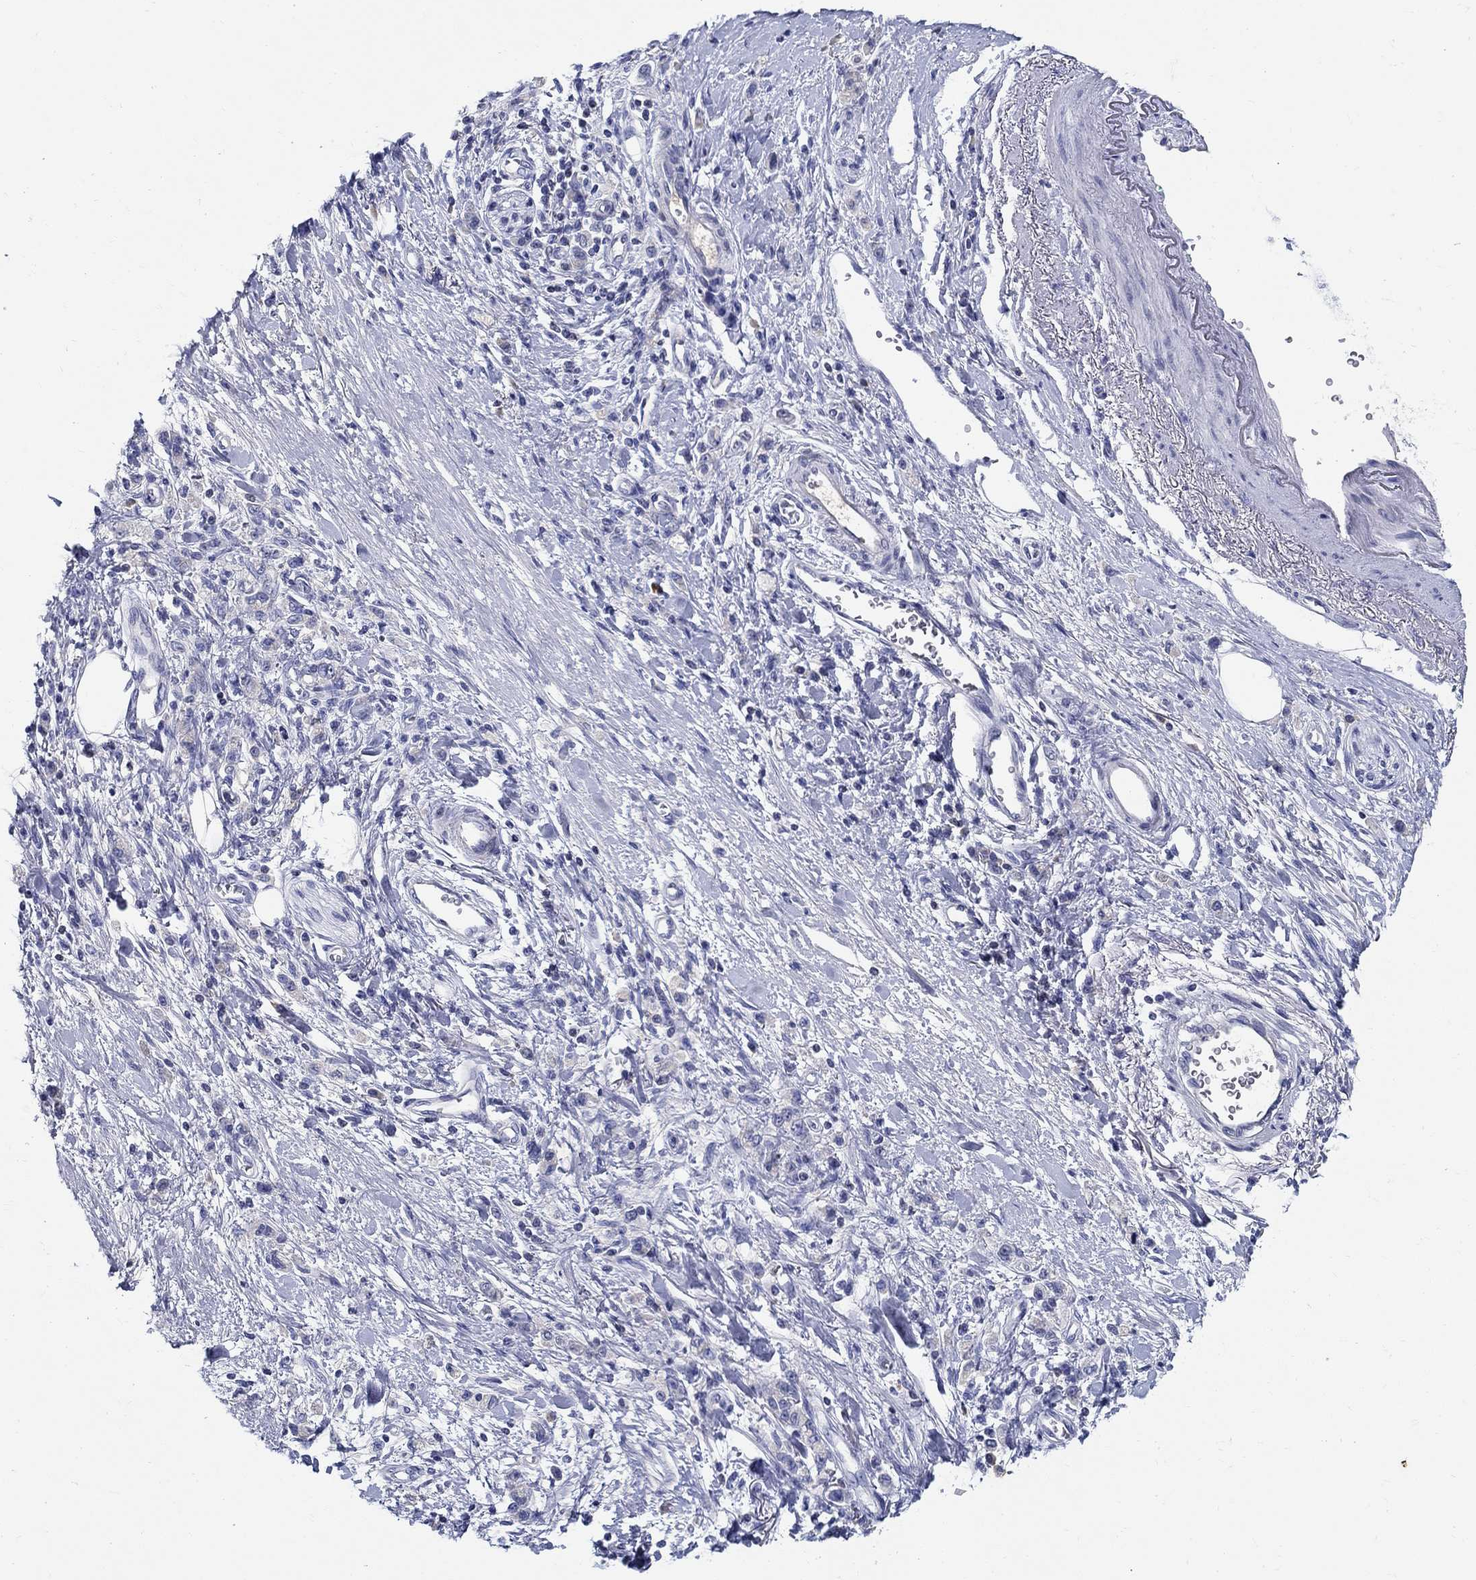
{"staining": {"intensity": "negative", "quantity": "none", "location": "none"}, "tissue": "stomach cancer", "cell_type": "Tumor cells", "image_type": "cancer", "snomed": [{"axis": "morphology", "description": "Adenocarcinoma, NOS"}, {"axis": "topography", "description": "Stomach"}], "caption": "Immunohistochemistry image of neoplastic tissue: human adenocarcinoma (stomach) stained with DAB shows no significant protein positivity in tumor cells.", "gene": "CRYGD", "patient": {"sex": "male", "age": 77}}